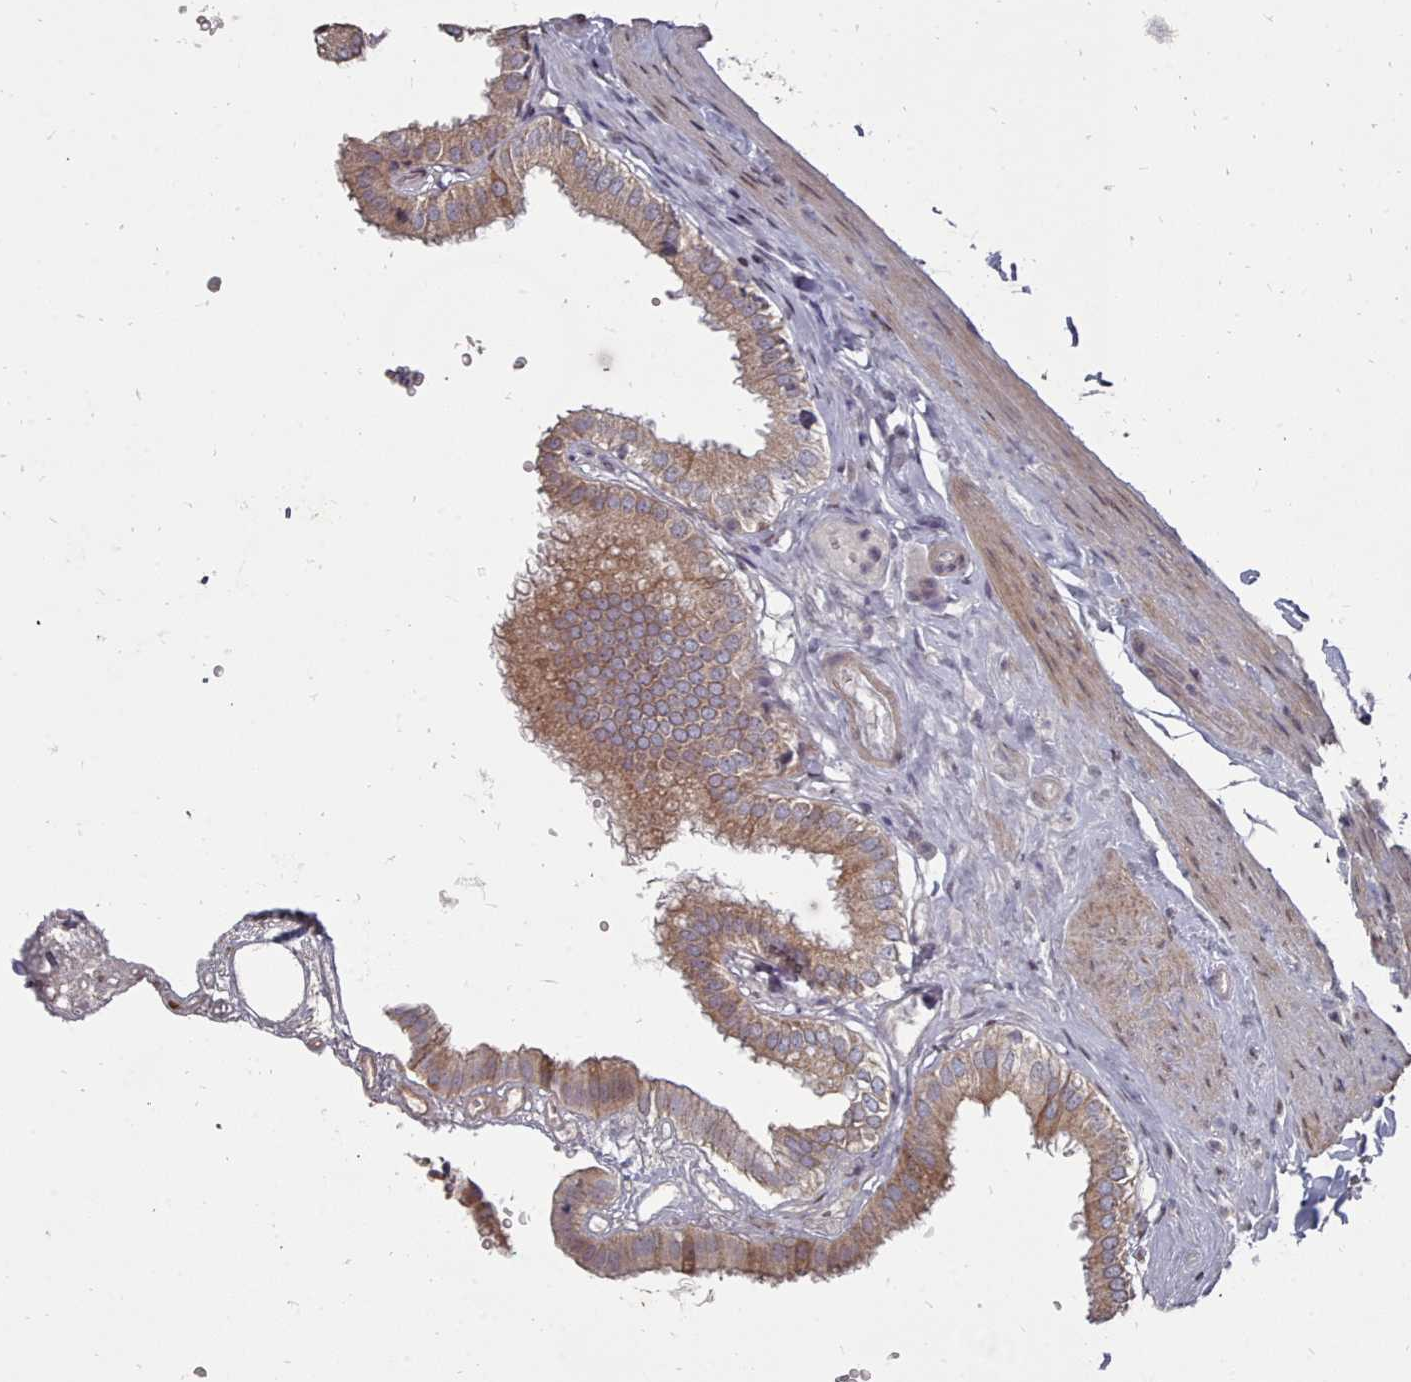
{"staining": {"intensity": "moderate", "quantity": ">75%", "location": "cytoplasmic/membranous"}, "tissue": "gallbladder", "cell_type": "Glandular cells", "image_type": "normal", "snomed": [{"axis": "morphology", "description": "Normal tissue, NOS"}, {"axis": "topography", "description": "Gallbladder"}], "caption": "This photomicrograph displays immunohistochemistry (IHC) staining of normal gallbladder, with medium moderate cytoplasmic/membranous positivity in approximately >75% of glandular cells.", "gene": "ACKR3", "patient": {"sex": "female", "age": 61}}